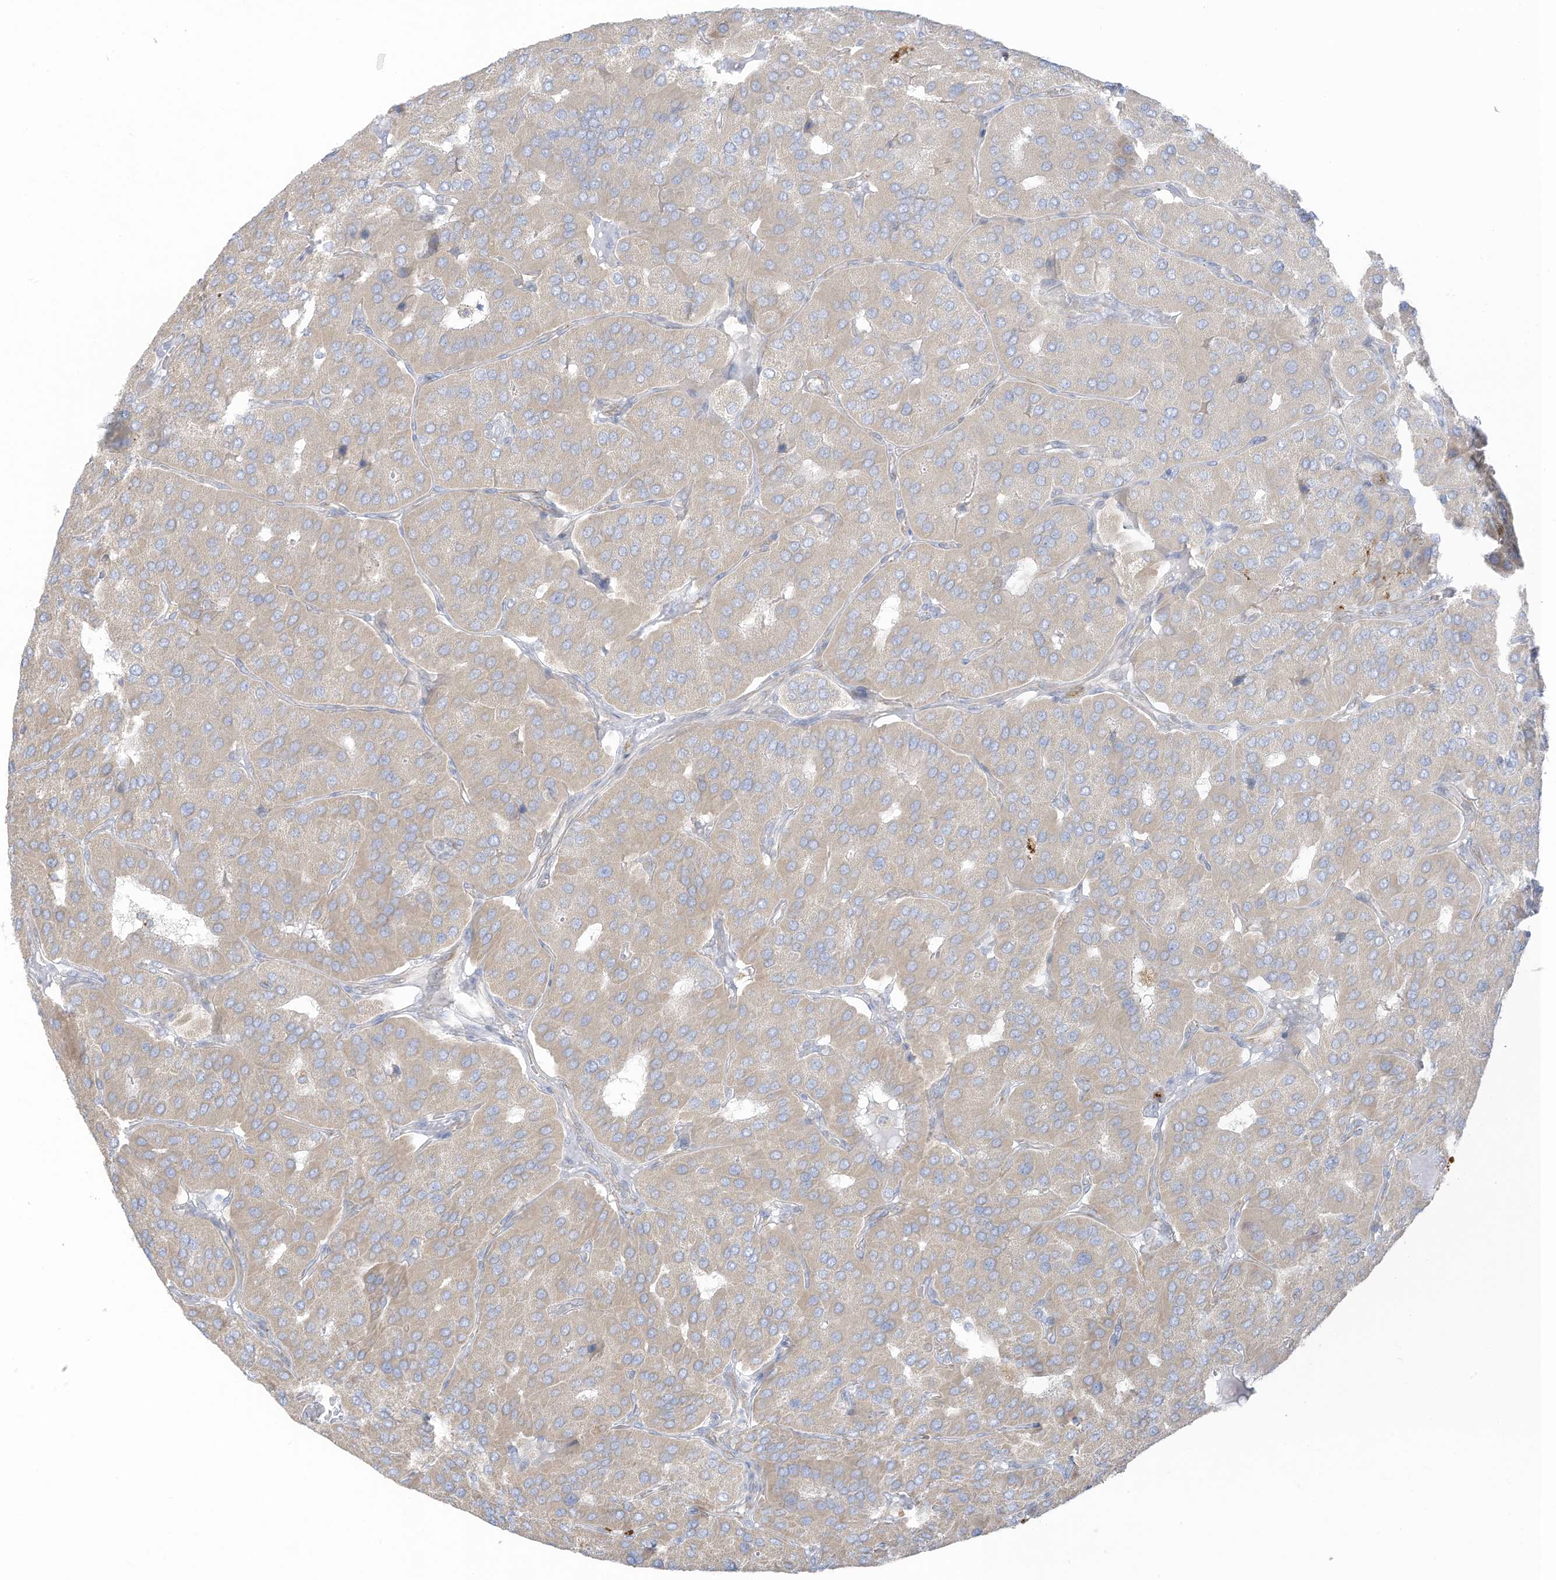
{"staining": {"intensity": "weak", "quantity": ">75%", "location": "cytoplasmic/membranous"}, "tissue": "parathyroid gland", "cell_type": "Glandular cells", "image_type": "normal", "snomed": [{"axis": "morphology", "description": "Normal tissue, NOS"}, {"axis": "morphology", "description": "Adenoma, NOS"}, {"axis": "topography", "description": "Parathyroid gland"}], "caption": "IHC photomicrograph of unremarkable parathyroid gland: human parathyroid gland stained using IHC reveals low levels of weak protein expression localized specifically in the cytoplasmic/membranous of glandular cells, appearing as a cytoplasmic/membranous brown color.", "gene": "TAL2", "patient": {"sex": "female", "age": 86}}